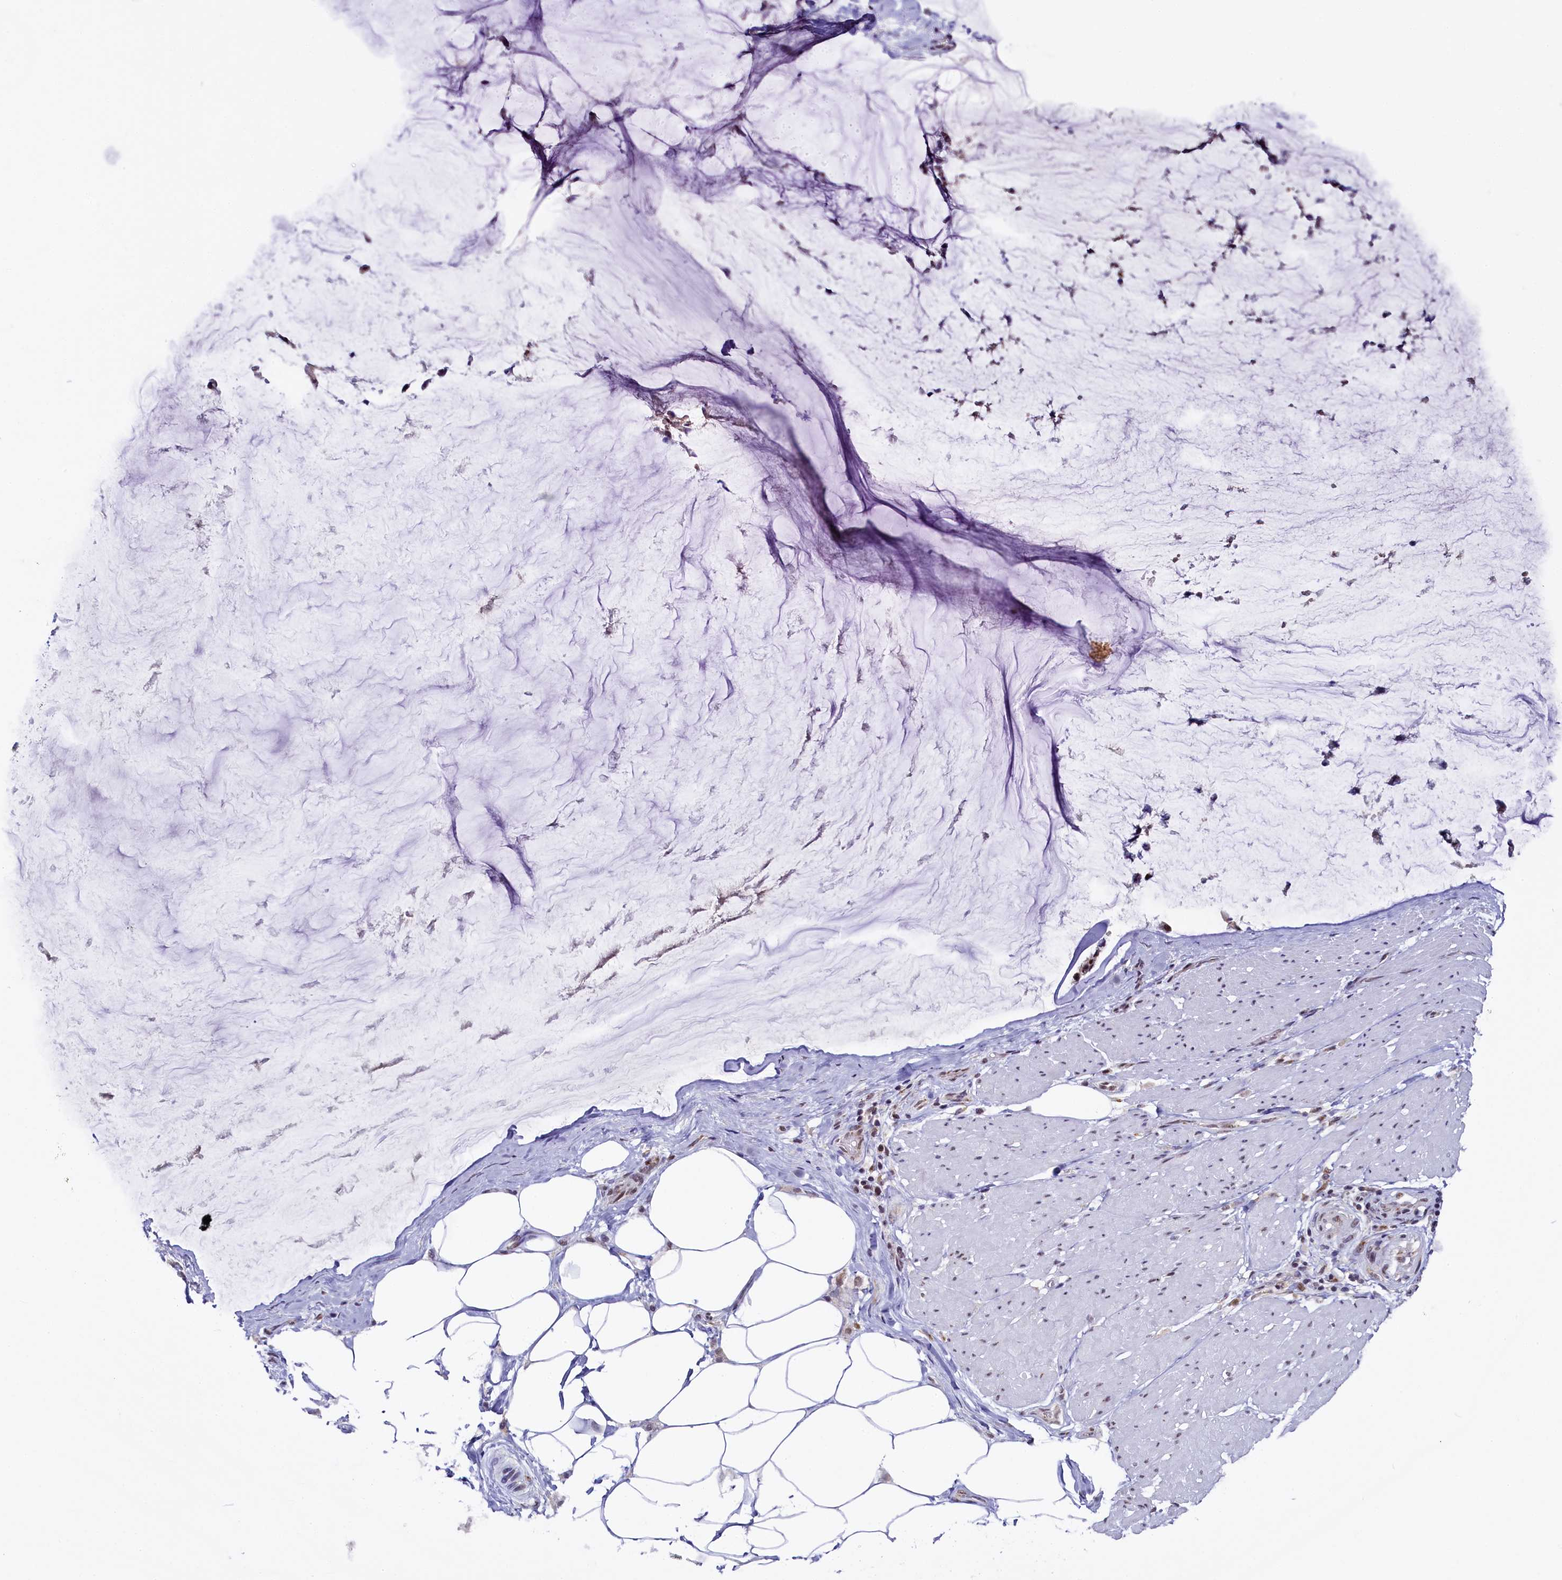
{"staining": {"intensity": "strong", "quantity": ">75%", "location": "cytoplasmic/membranous,nuclear"}, "tissue": "ovarian cancer", "cell_type": "Tumor cells", "image_type": "cancer", "snomed": [{"axis": "morphology", "description": "Cystadenocarcinoma, mucinous, NOS"}, {"axis": "topography", "description": "Ovary"}], "caption": "Ovarian cancer (mucinous cystadenocarcinoma) was stained to show a protein in brown. There is high levels of strong cytoplasmic/membranous and nuclear expression in approximately >75% of tumor cells.", "gene": "NCBP1", "patient": {"sex": "female", "age": 39}}